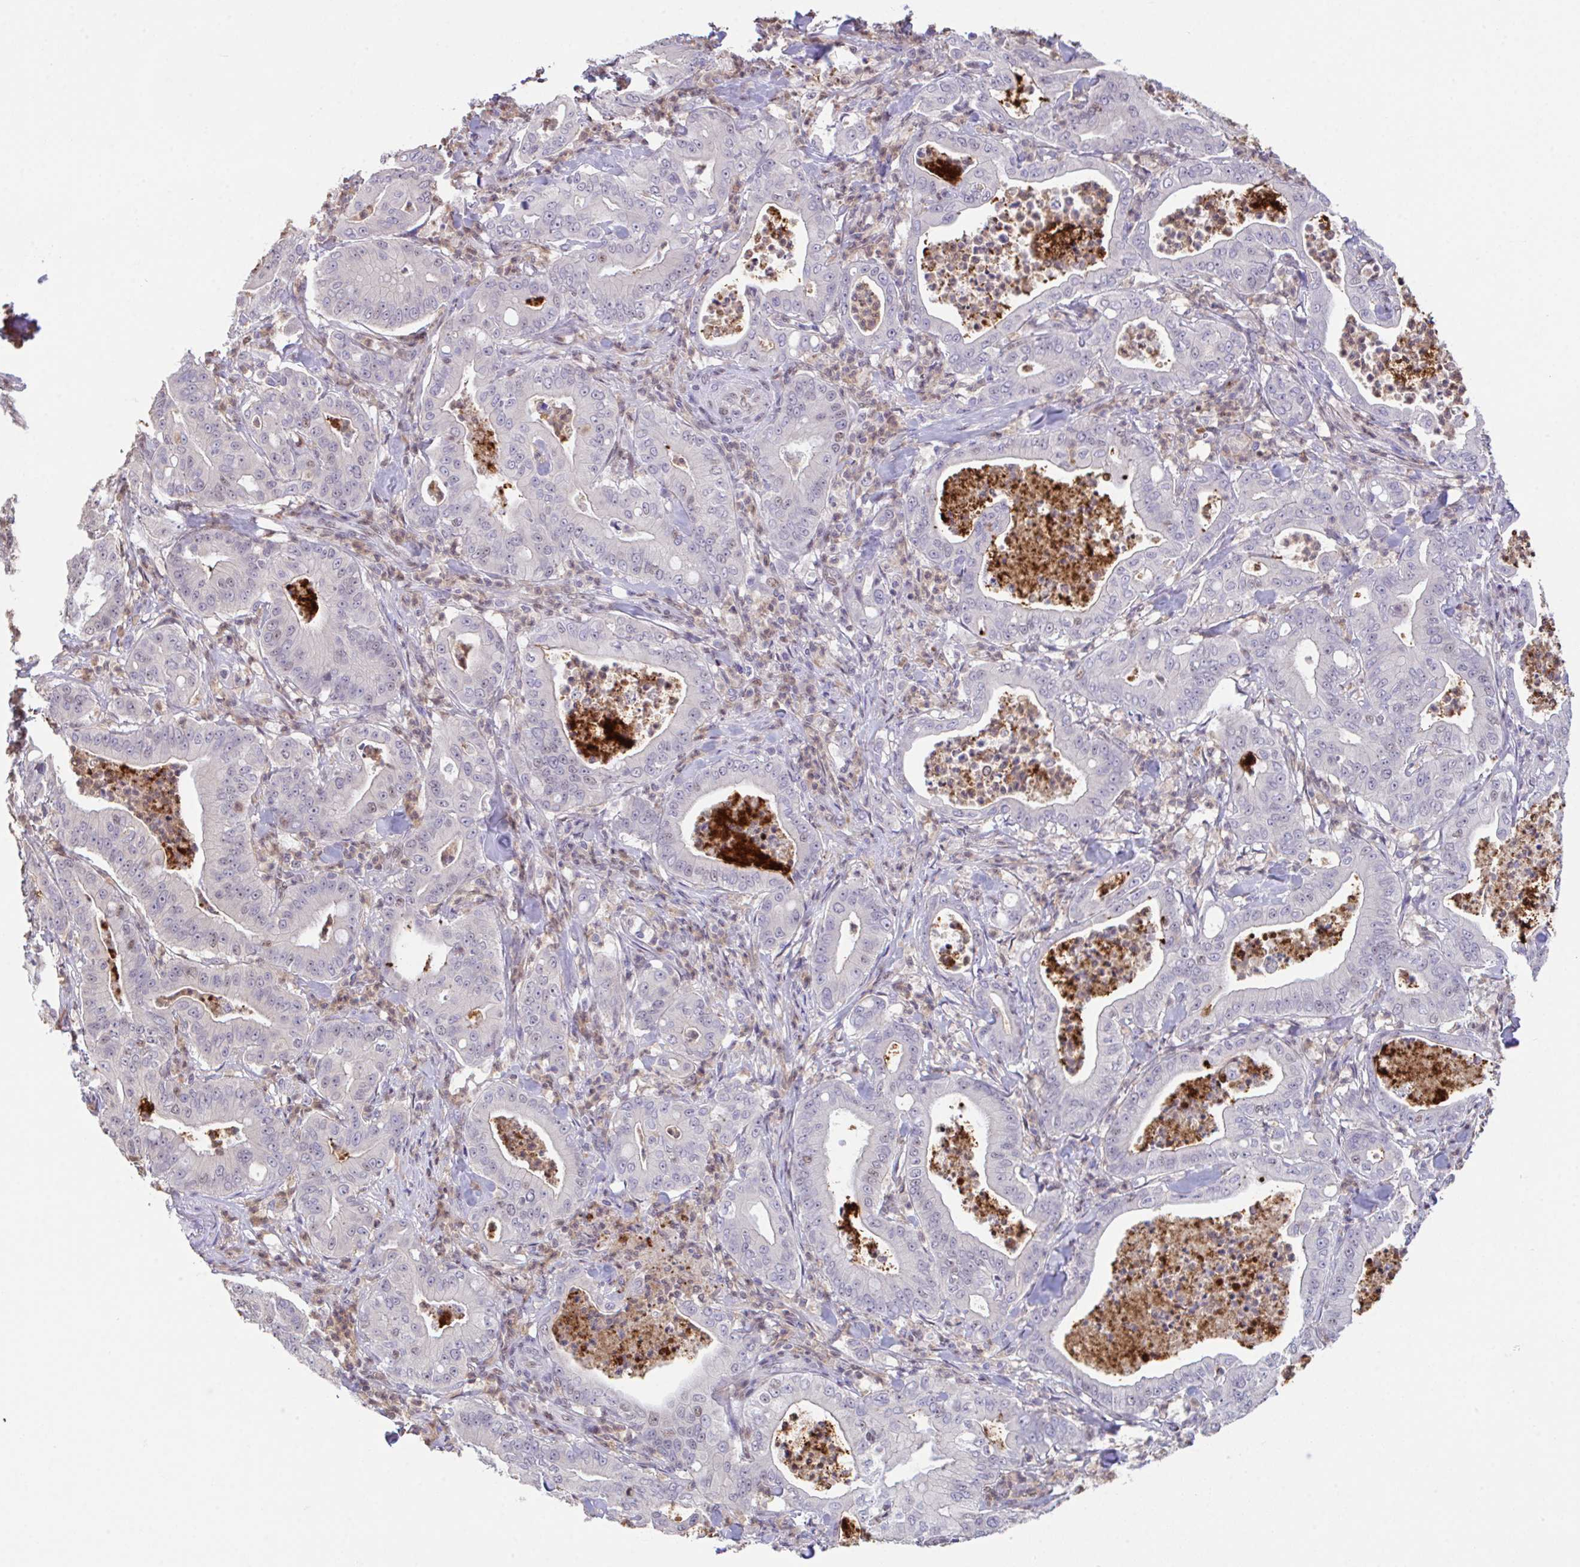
{"staining": {"intensity": "negative", "quantity": "none", "location": "none"}, "tissue": "pancreatic cancer", "cell_type": "Tumor cells", "image_type": "cancer", "snomed": [{"axis": "morphology", "description": "Adenocarcinoma, NOS"}, {"axis": "topography", "description": "Pancreas"}], "caption": "High magnification brightfield microscopy of pancreatic cancer (adenocarcinoma) stained with DAB (brown) and counterstained with hematoxylin (blue): tumor cells show no significant positivity.", "gene": "OR6K3", "patient": {"sex": "male", "age": 71}}